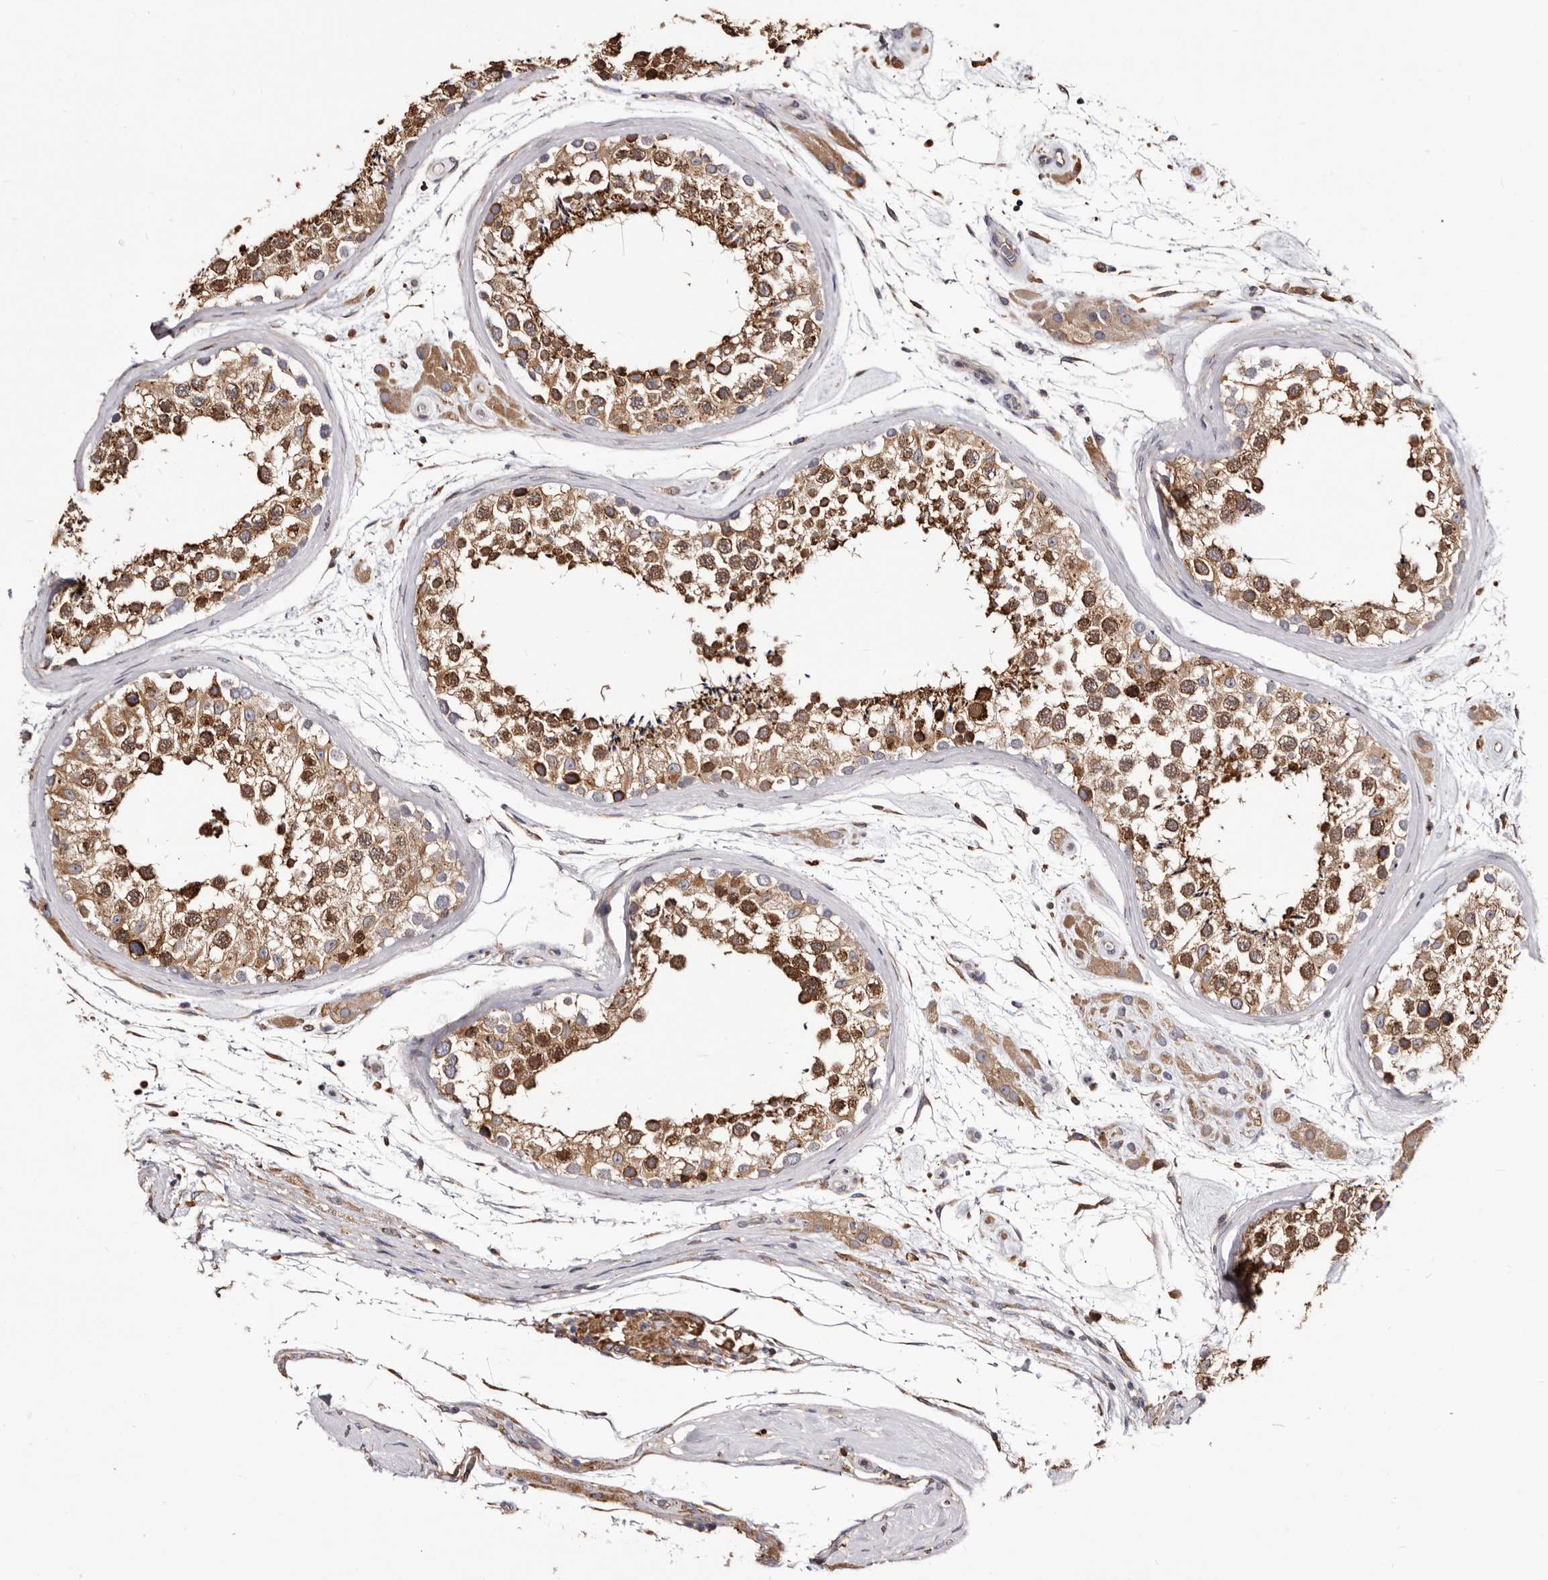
{"staining": {"intensity": "moderate", "quantity": ">75%", "location": "cytoplasmic/membranous"}, "tissue": "testis", "cell_type": "Cells in seminiferous ducts", "image_type": "normal", "snomed": [{"axis": "morphology", "description": "Normal tissue, NOS"}, {"axis": "topography", "description": "Testis"}], "caption": "Testis was stained to show a protein in brown. There is medium levels of moderate cytoplasmic/membranous positivity in about >75% of cells in seminiferous ducts. (DAB (3,3'-diaminobenzidine) IHC with brightfield microscopy, high magnification).", "gene": "ACBD6", "patient": {"sex": "male", "age": 46}}